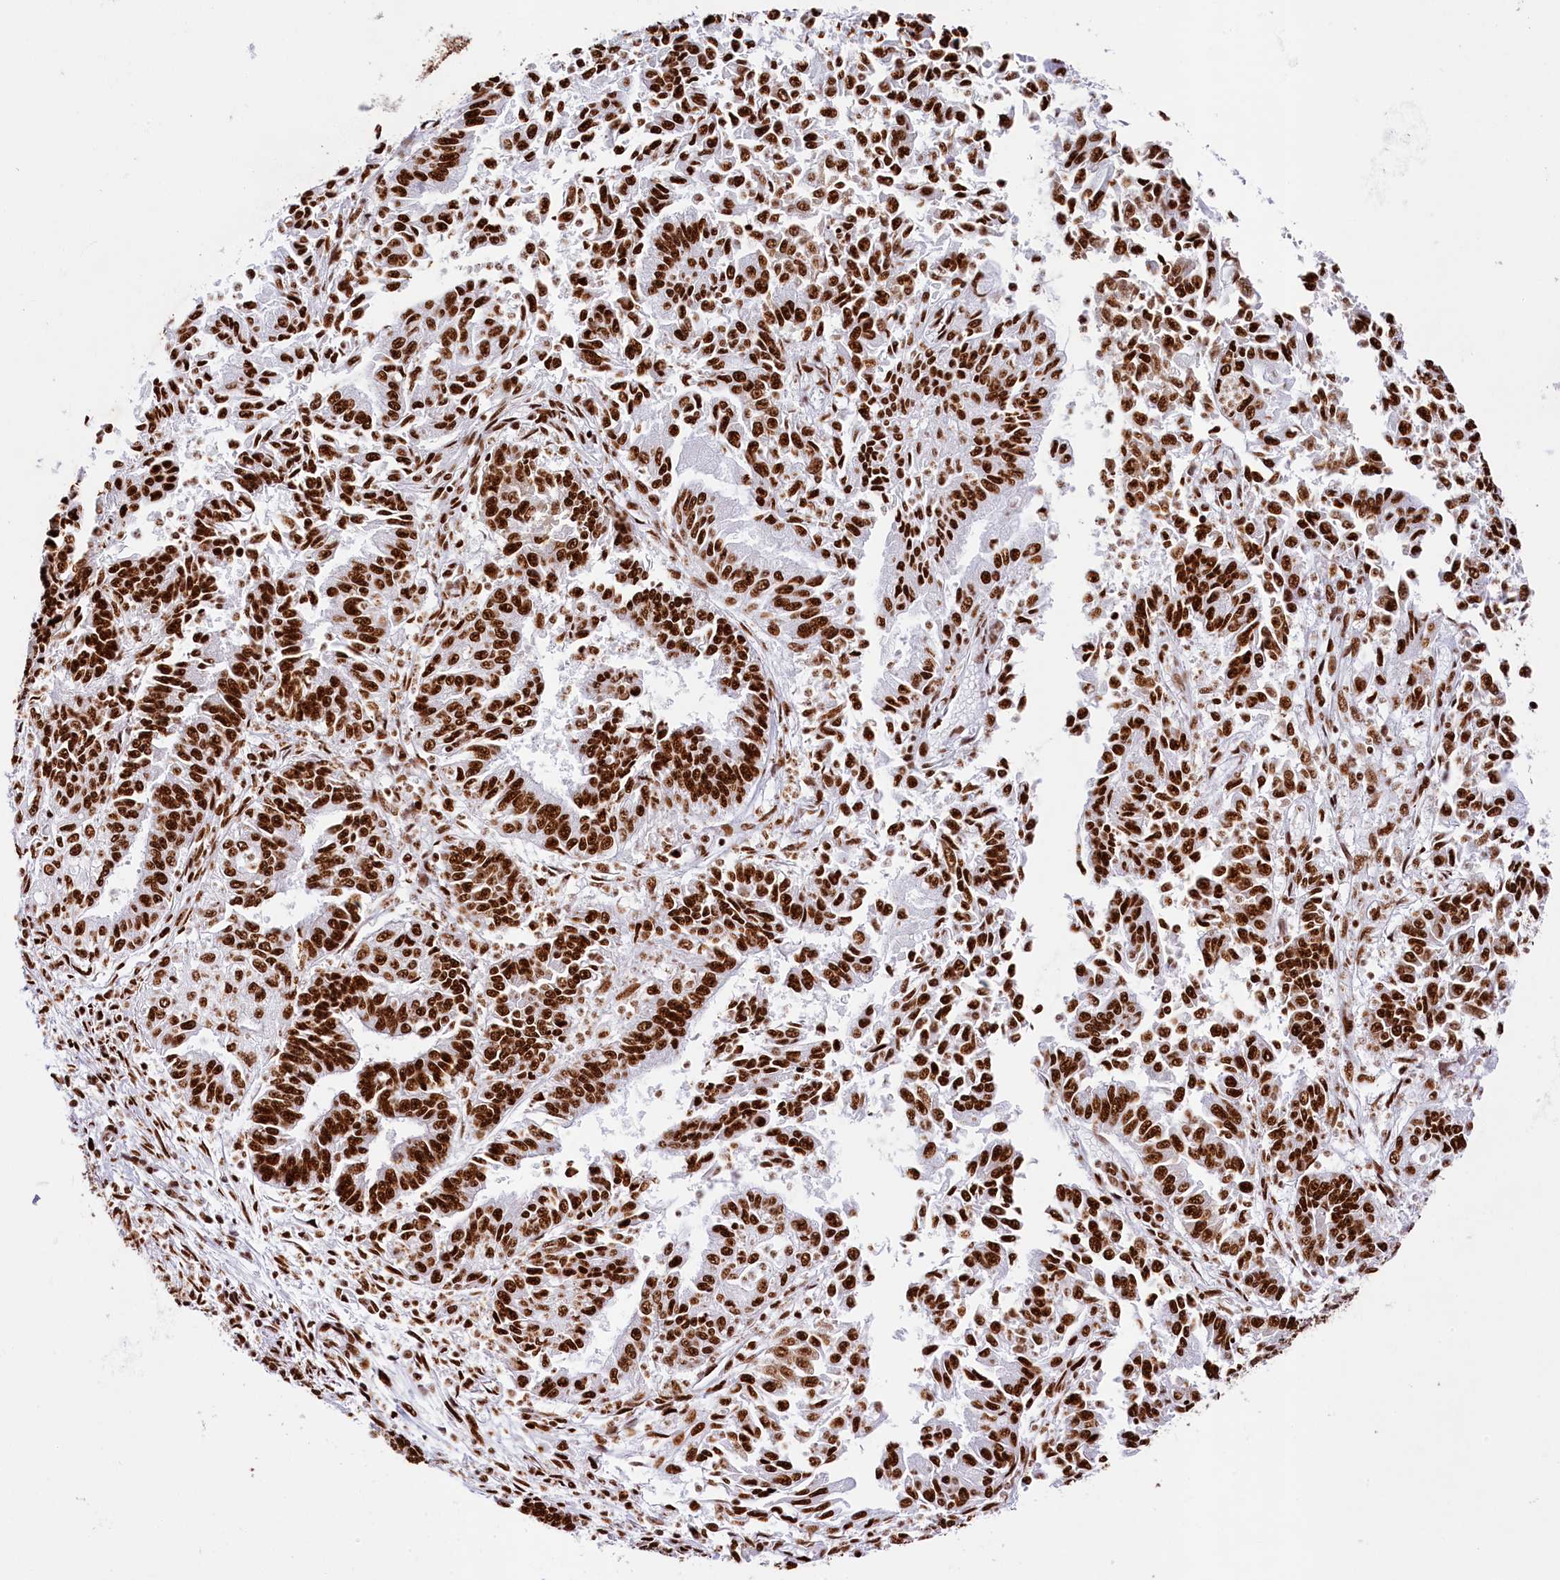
{"staining": {"intensity": "strong", "quantity": ">75%", "location": "nuclear"}, "tissue": "endometrial cancer", "cell_type": "Tumor cells", "image_type": "cancer", "snomed": [{"axis": "morphology", "description": "Adenocarcinoma, NOS"}, {"axis": "topography", "description": "Endometrium"}], "caption": "Immunohistochemistry (IHC) (DAB) staining of human endometrial cancer (adenocarcinoma) shows strong nuclear protein expression in approximately >75% of tumor cells.", "gene": "SNRNP70", "patient": {"sex": "female", "age": 73}}